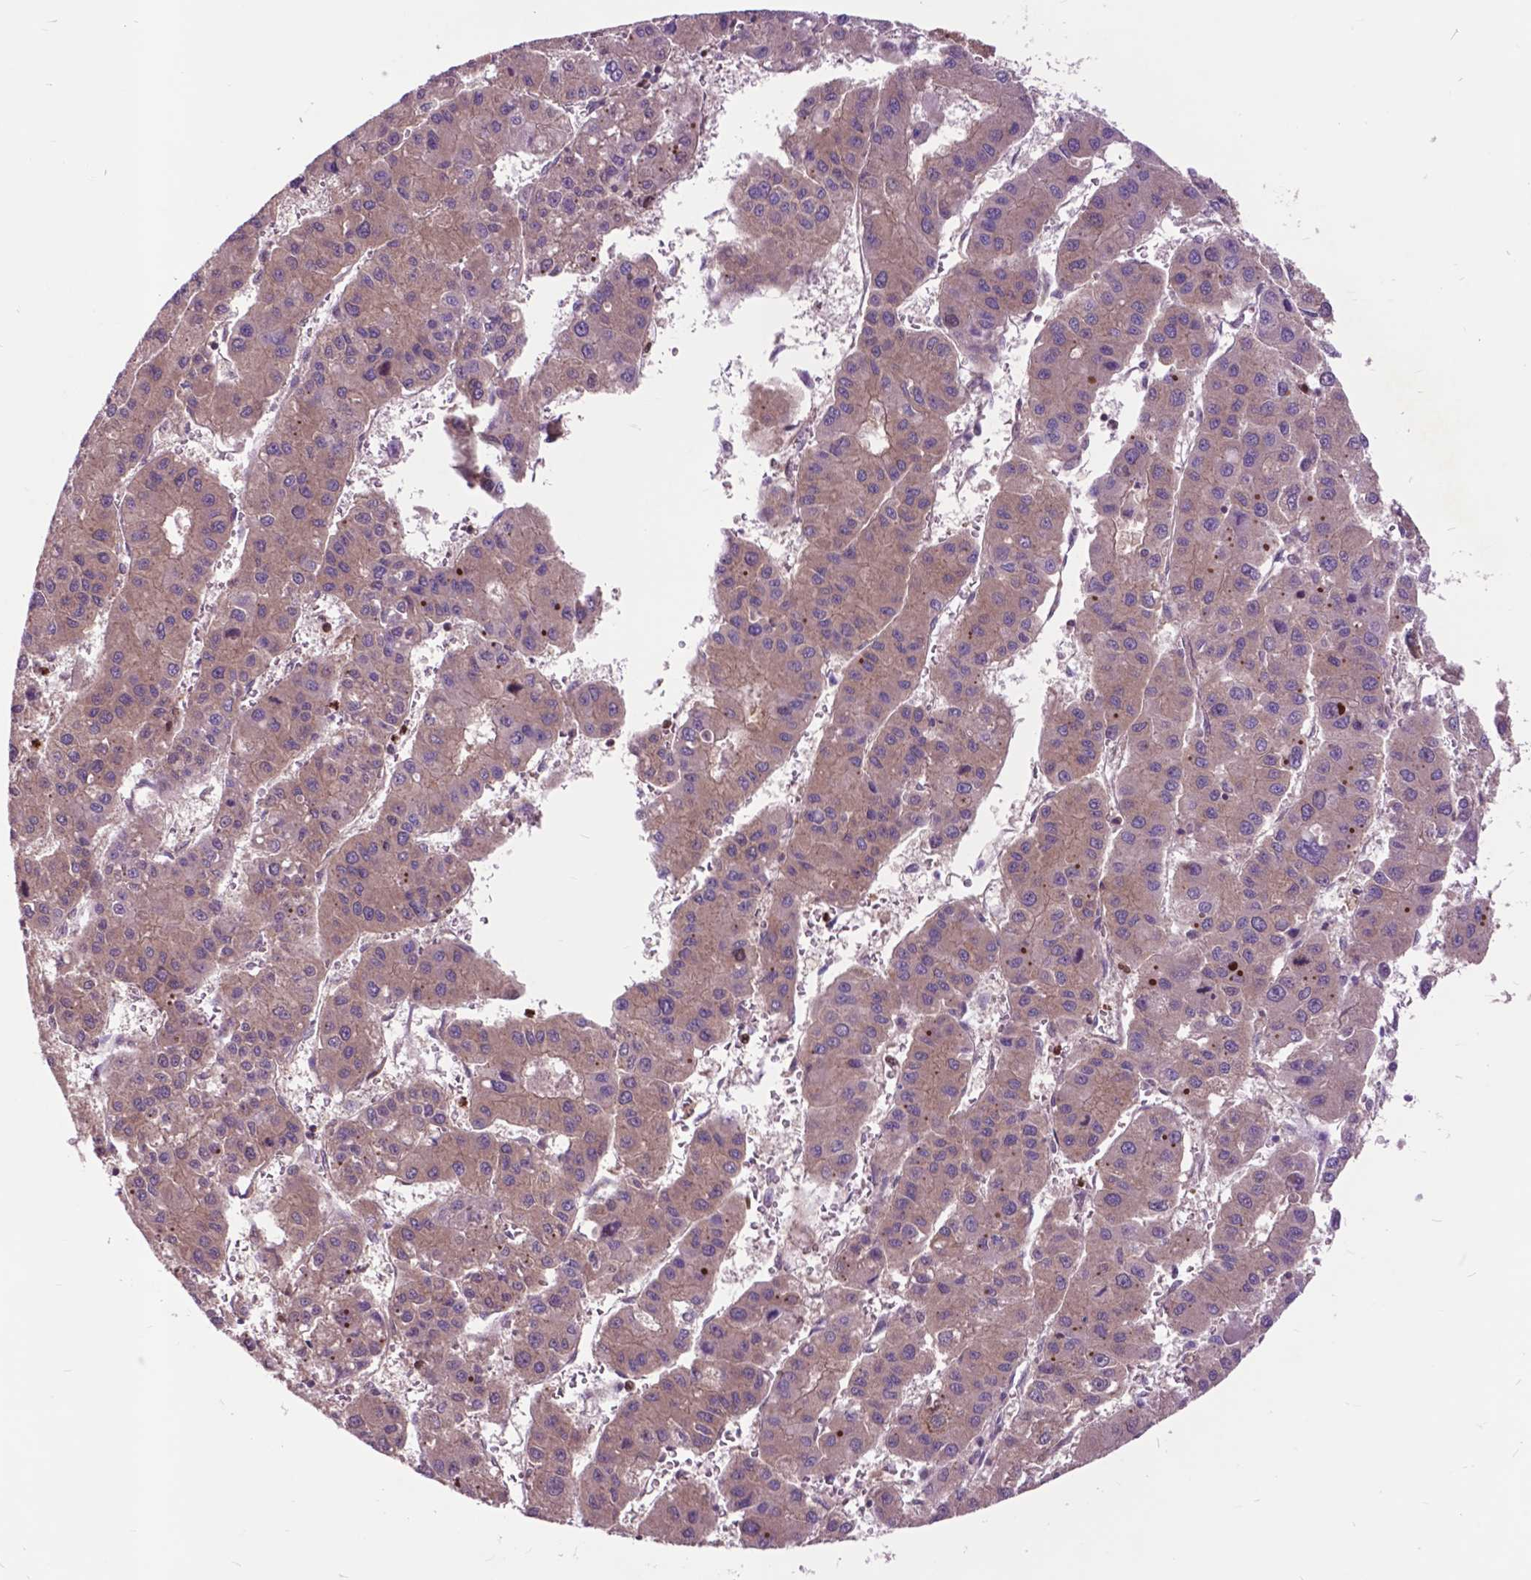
{"staining": {"intensity": "weak", "quantity": ">75%", "location": "cytoplasmic/membranous"}, "tissue": "liver cancer", "cell_type": "Tumor cells", "image_type": "cancer", "snomed": [{"axis": "morphology", "description": "Carcinoma, Hepatocellular, NOS"}, {"axis": "topography", "description": "Liver"}], "caption": "IHC histopathology image of neoplastic tissue: liver cancer (hepatocellular carcinoma) stained using immunohistochemistry (IHC) displays low levels of weak protein expression localized specifically in the cytoplasmic/membranous of tumor cells, appearing as a cytoplasmic/membranous brown color.", "gene": "ARAF", "patient": {"sex": "male", "age": 73}}